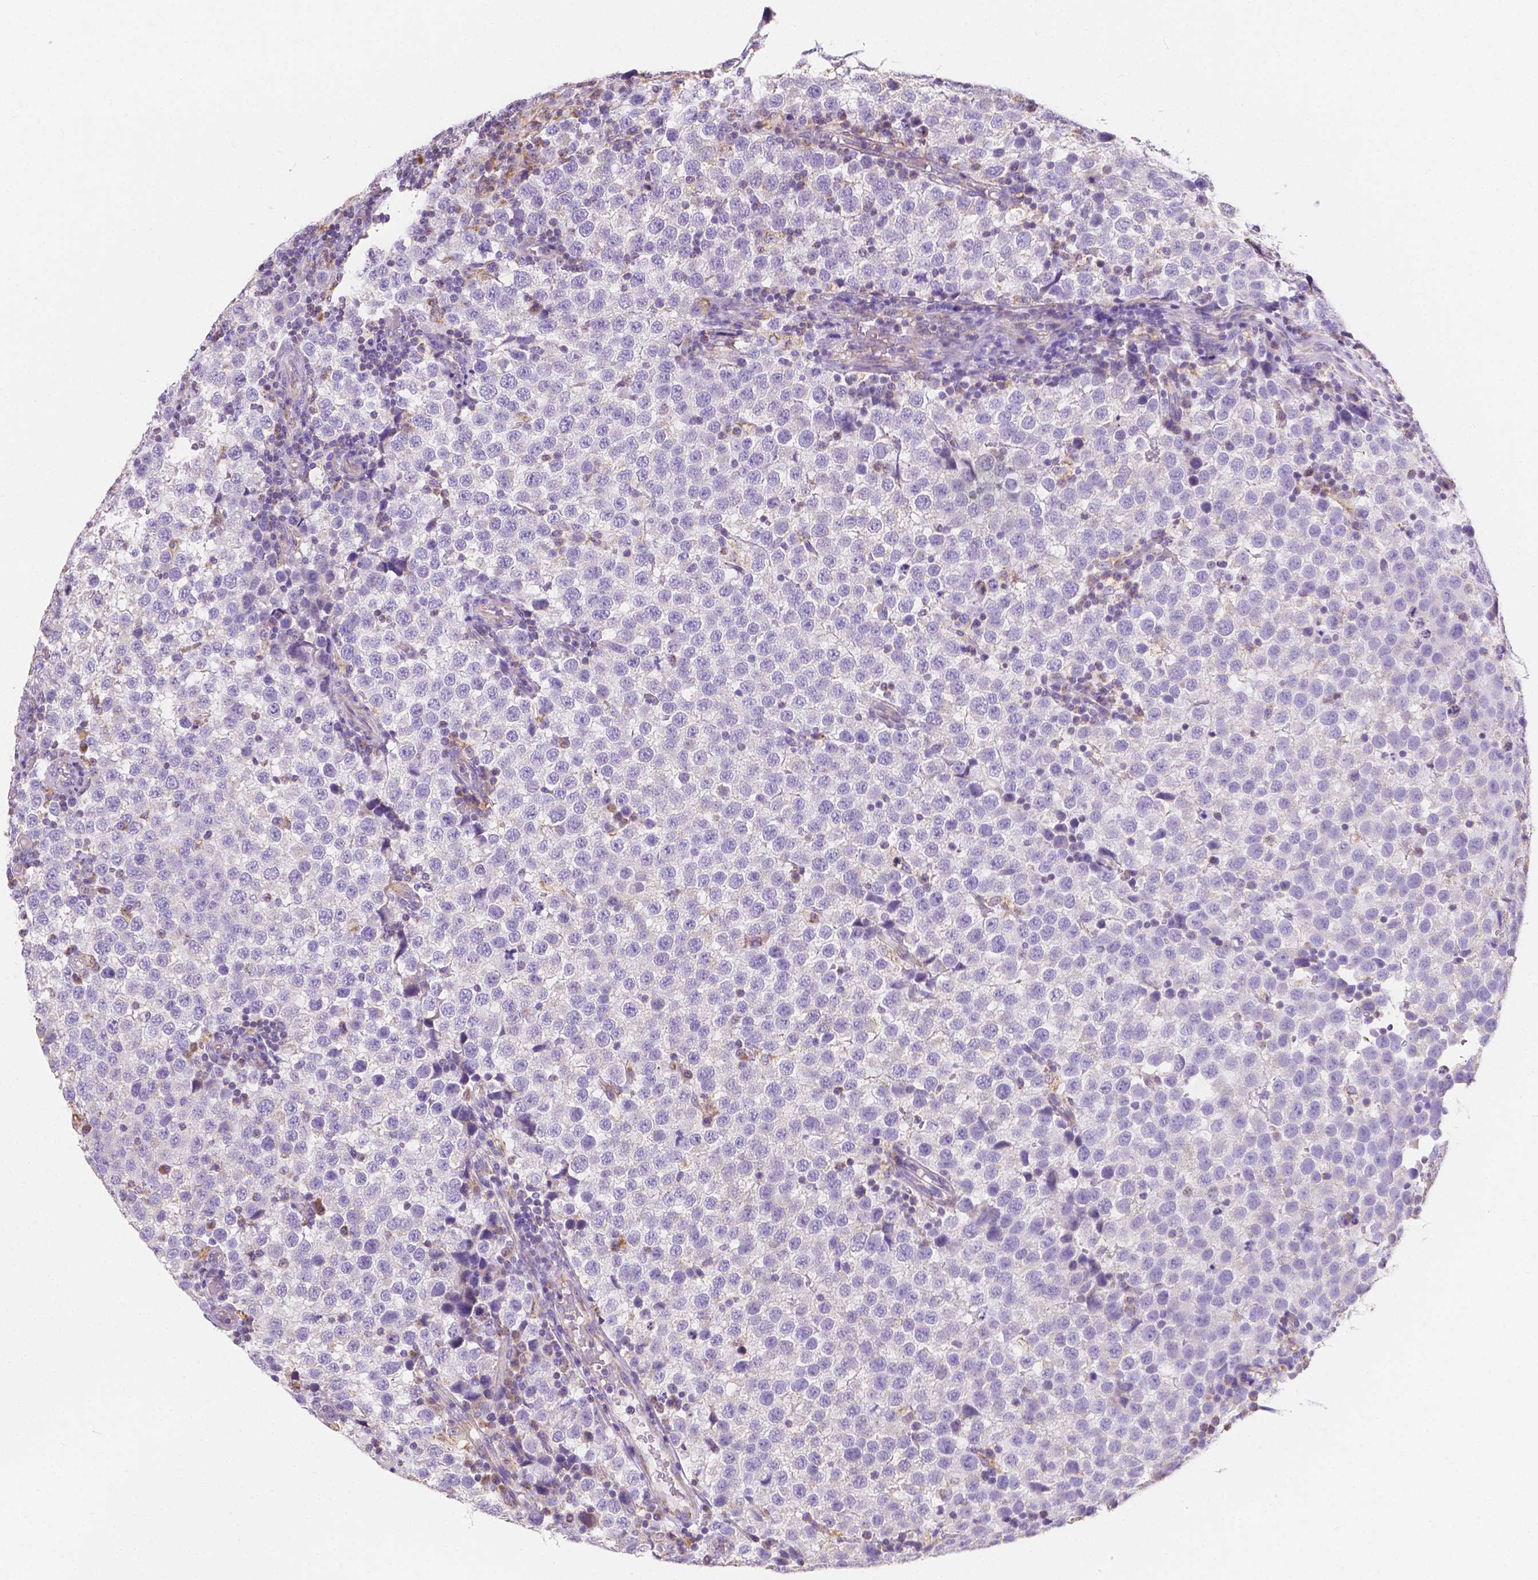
{"staining": {"intensity": "negative", "quantity": "none", "location": "none"}, "tissue": "testis cancer", "cell_type": "Tumor cells", "image_type": "cancer", "snomed": [{"axis": "morphology", "description": "Seminoma, NOS"}, {"axis": "topography", "description": "Testis"}], "caption": "Human seminoma (testis) stained for a protein using IHC displays no expression in tumor cells.", "gene": "TMEM130", "patient": {"sex": "male", "age": 34}}